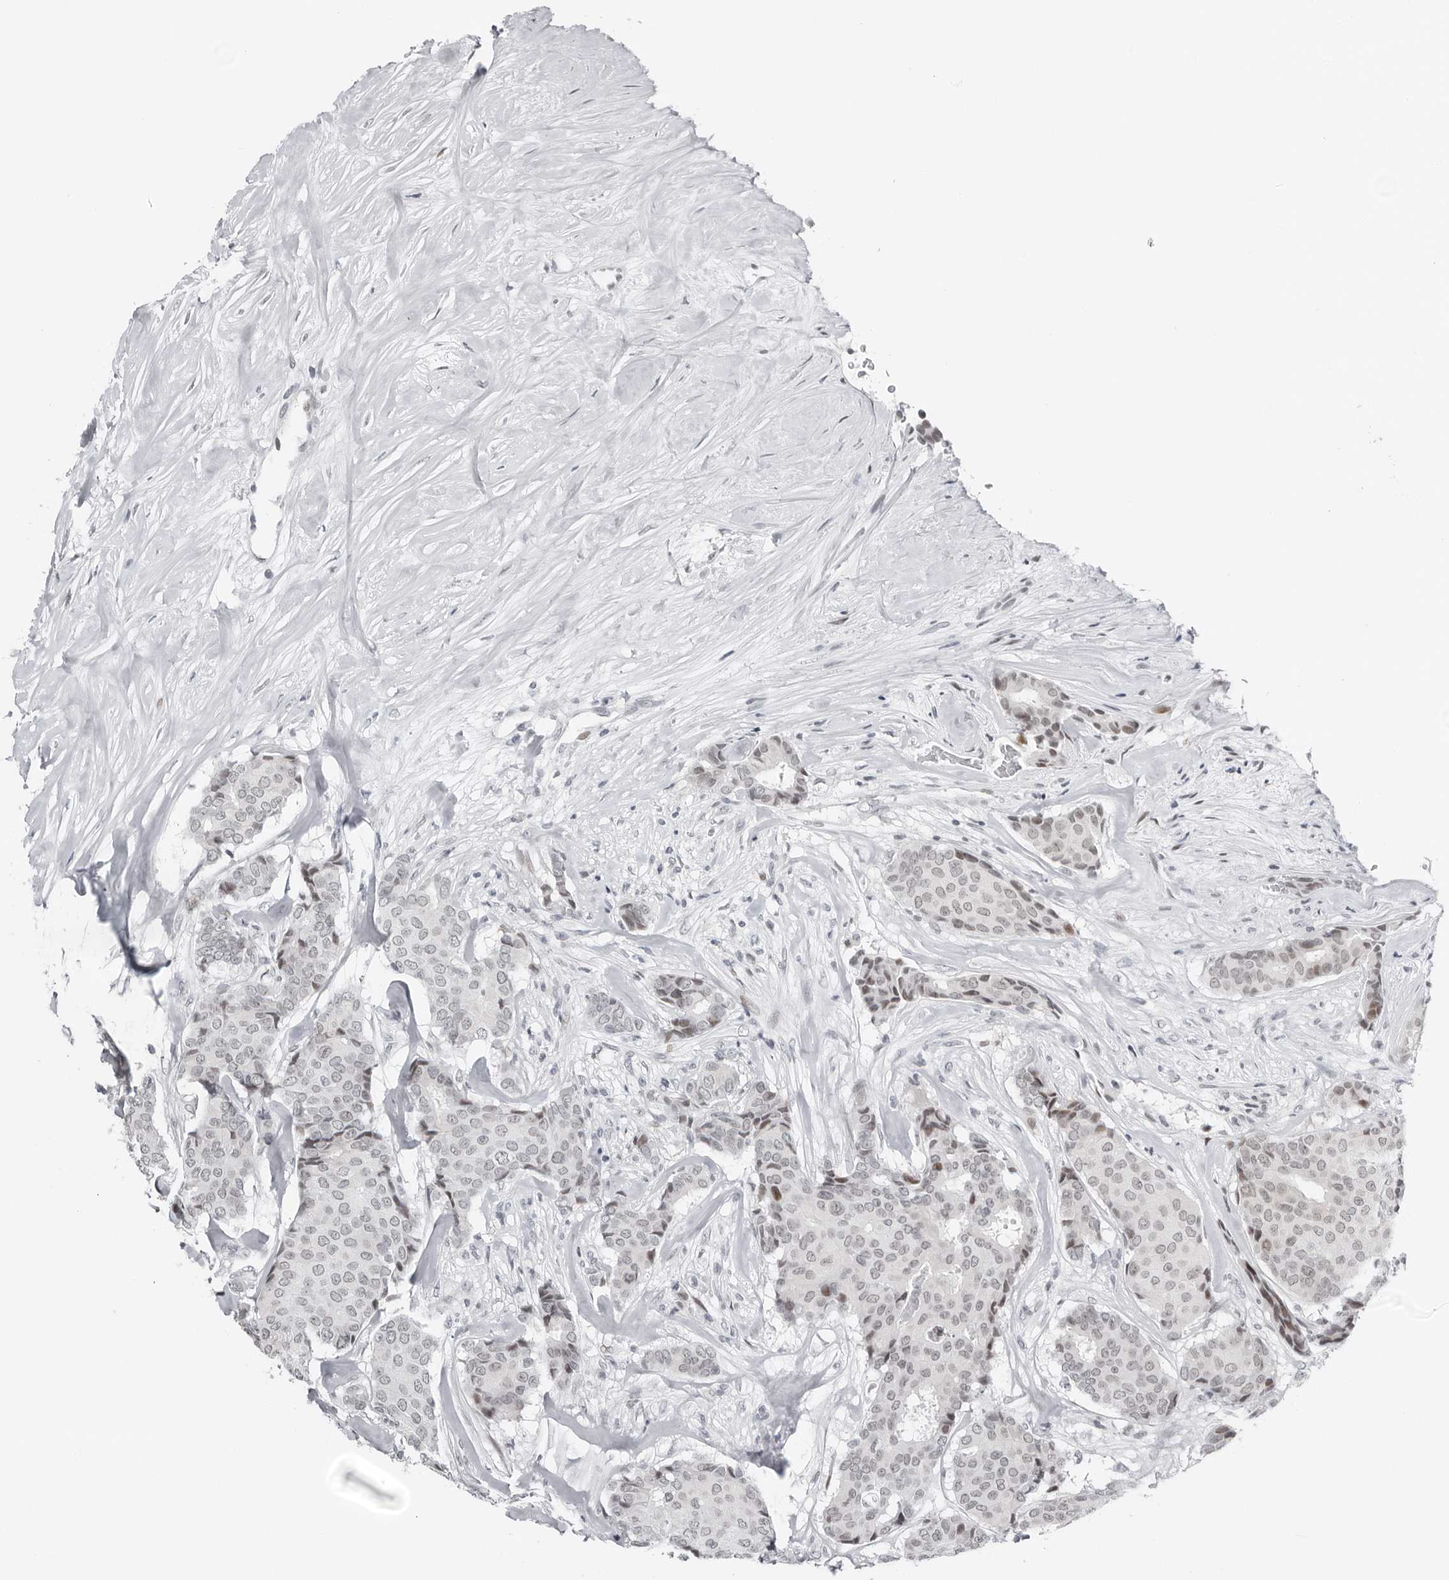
{"staining": {"intensity": "weak", "quantity": "<25%", "location": "nuclear"}, "tissue": "breast cancer", "cell_type": "Tumor cells", "image_type": "cancer", "snomed": [{"axis": "morphology", "description": "Duct carcinoma"}, {"axis": "topography", "description": "Breast"}], "caption": "This is an IHC micrograph of breast cancer (infiltrating ductal carcinoma). There is no positivity in tumor cells.", "gene": "PPP1R42", "patient": {"sex": "female", "age": 75}}